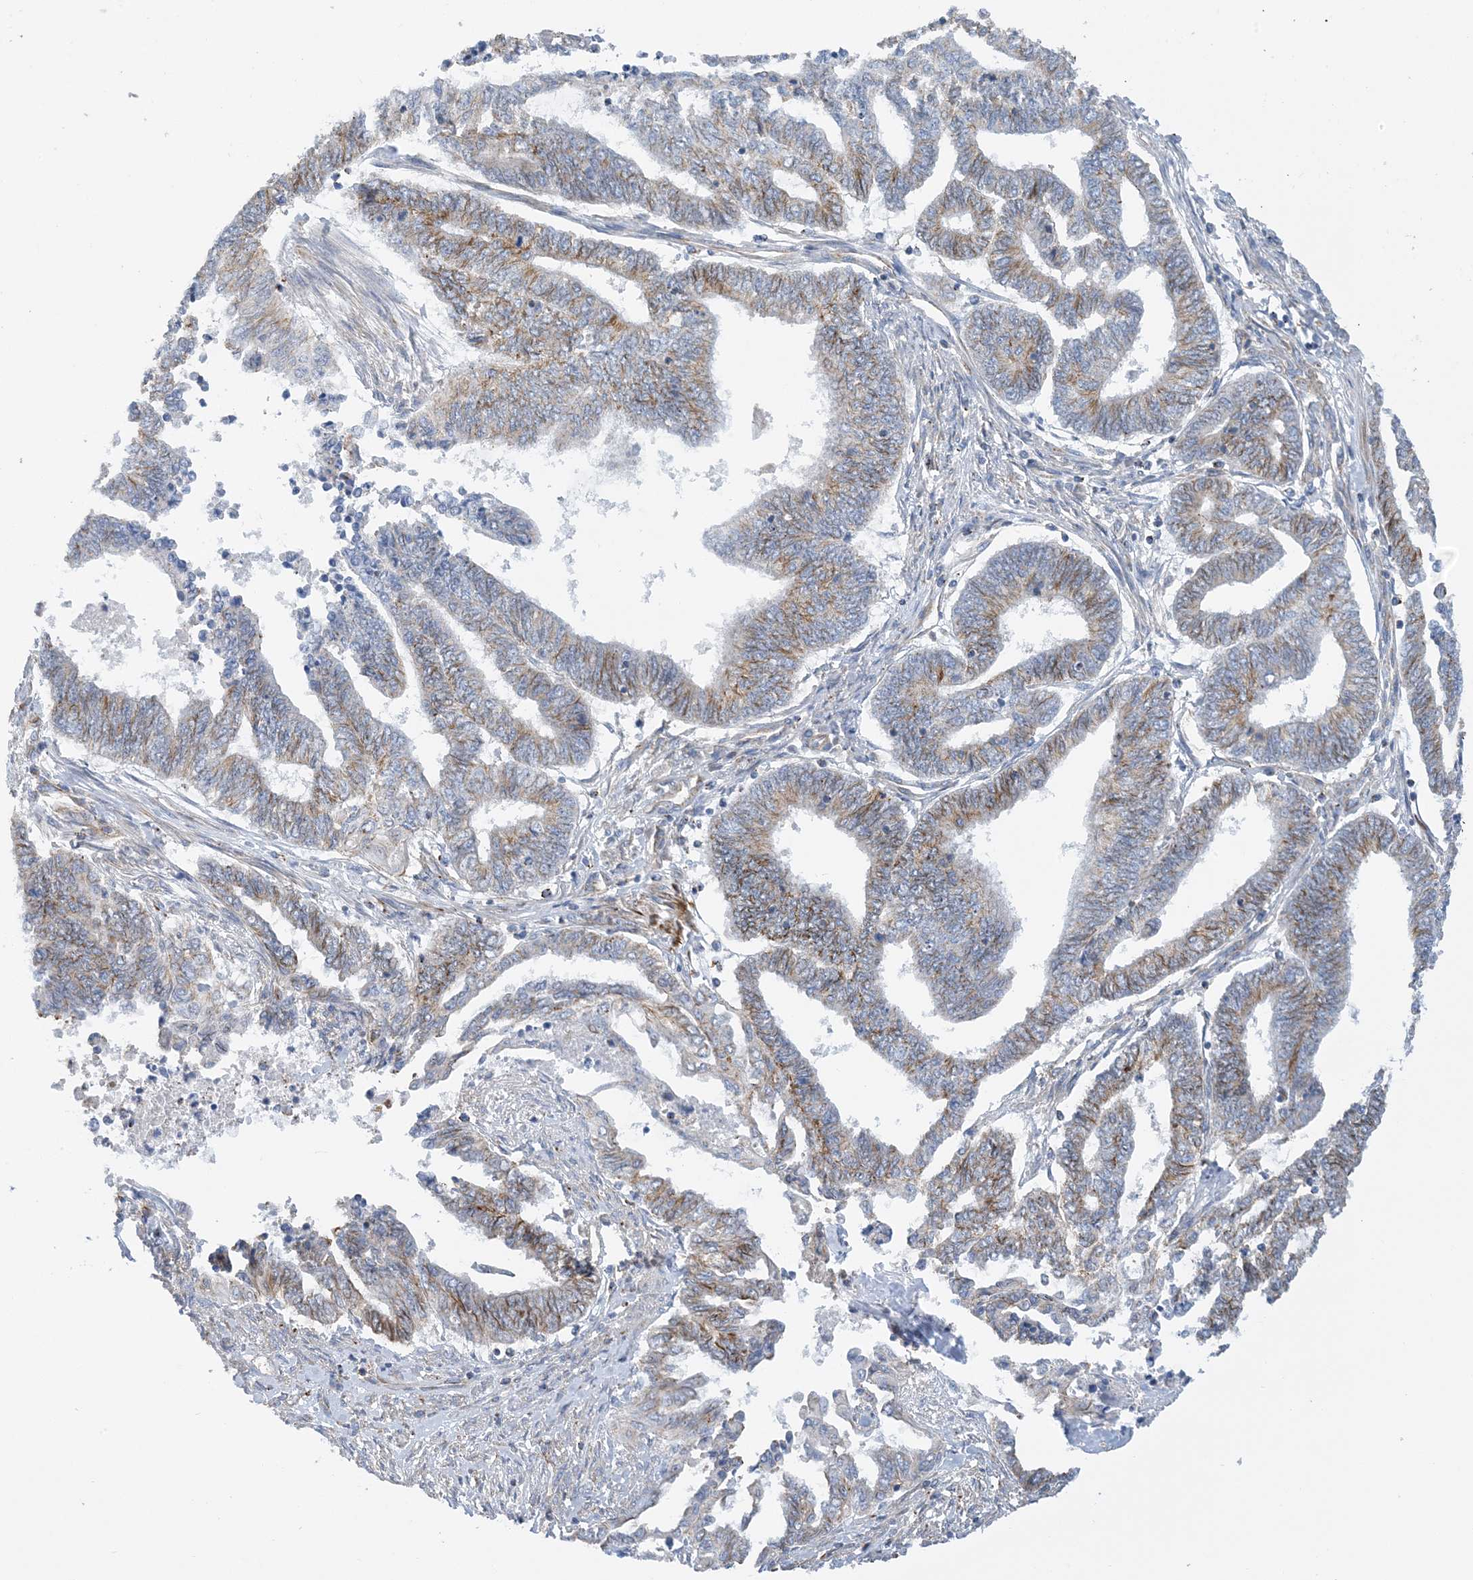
{"staining": {"intensity": "moderate", "quantity": "25%-75%", "location": "cytoplasmic/membranous"}, "tissue": "endometrial cancer", "cell_type": "Tumor cells", "image_type": "cancer", "snomed": [{"axis": "morphology", "description": "Adenocarcinoma, NOS"}, {"axis": "topography", "description": "Uterus"}, {"axis": "topography", "description": "Endometrium"}], "caption": "A photomicrograph showing moderate cytoplasmic/membranous expression in approximately 25%-75% of tumor cells in endometrial cancer (adenocarcinoma), as visualized by brown immunohistochemical staining.", "gene": "CALHM5", "patient": {"sex": "female", "age": 70}}